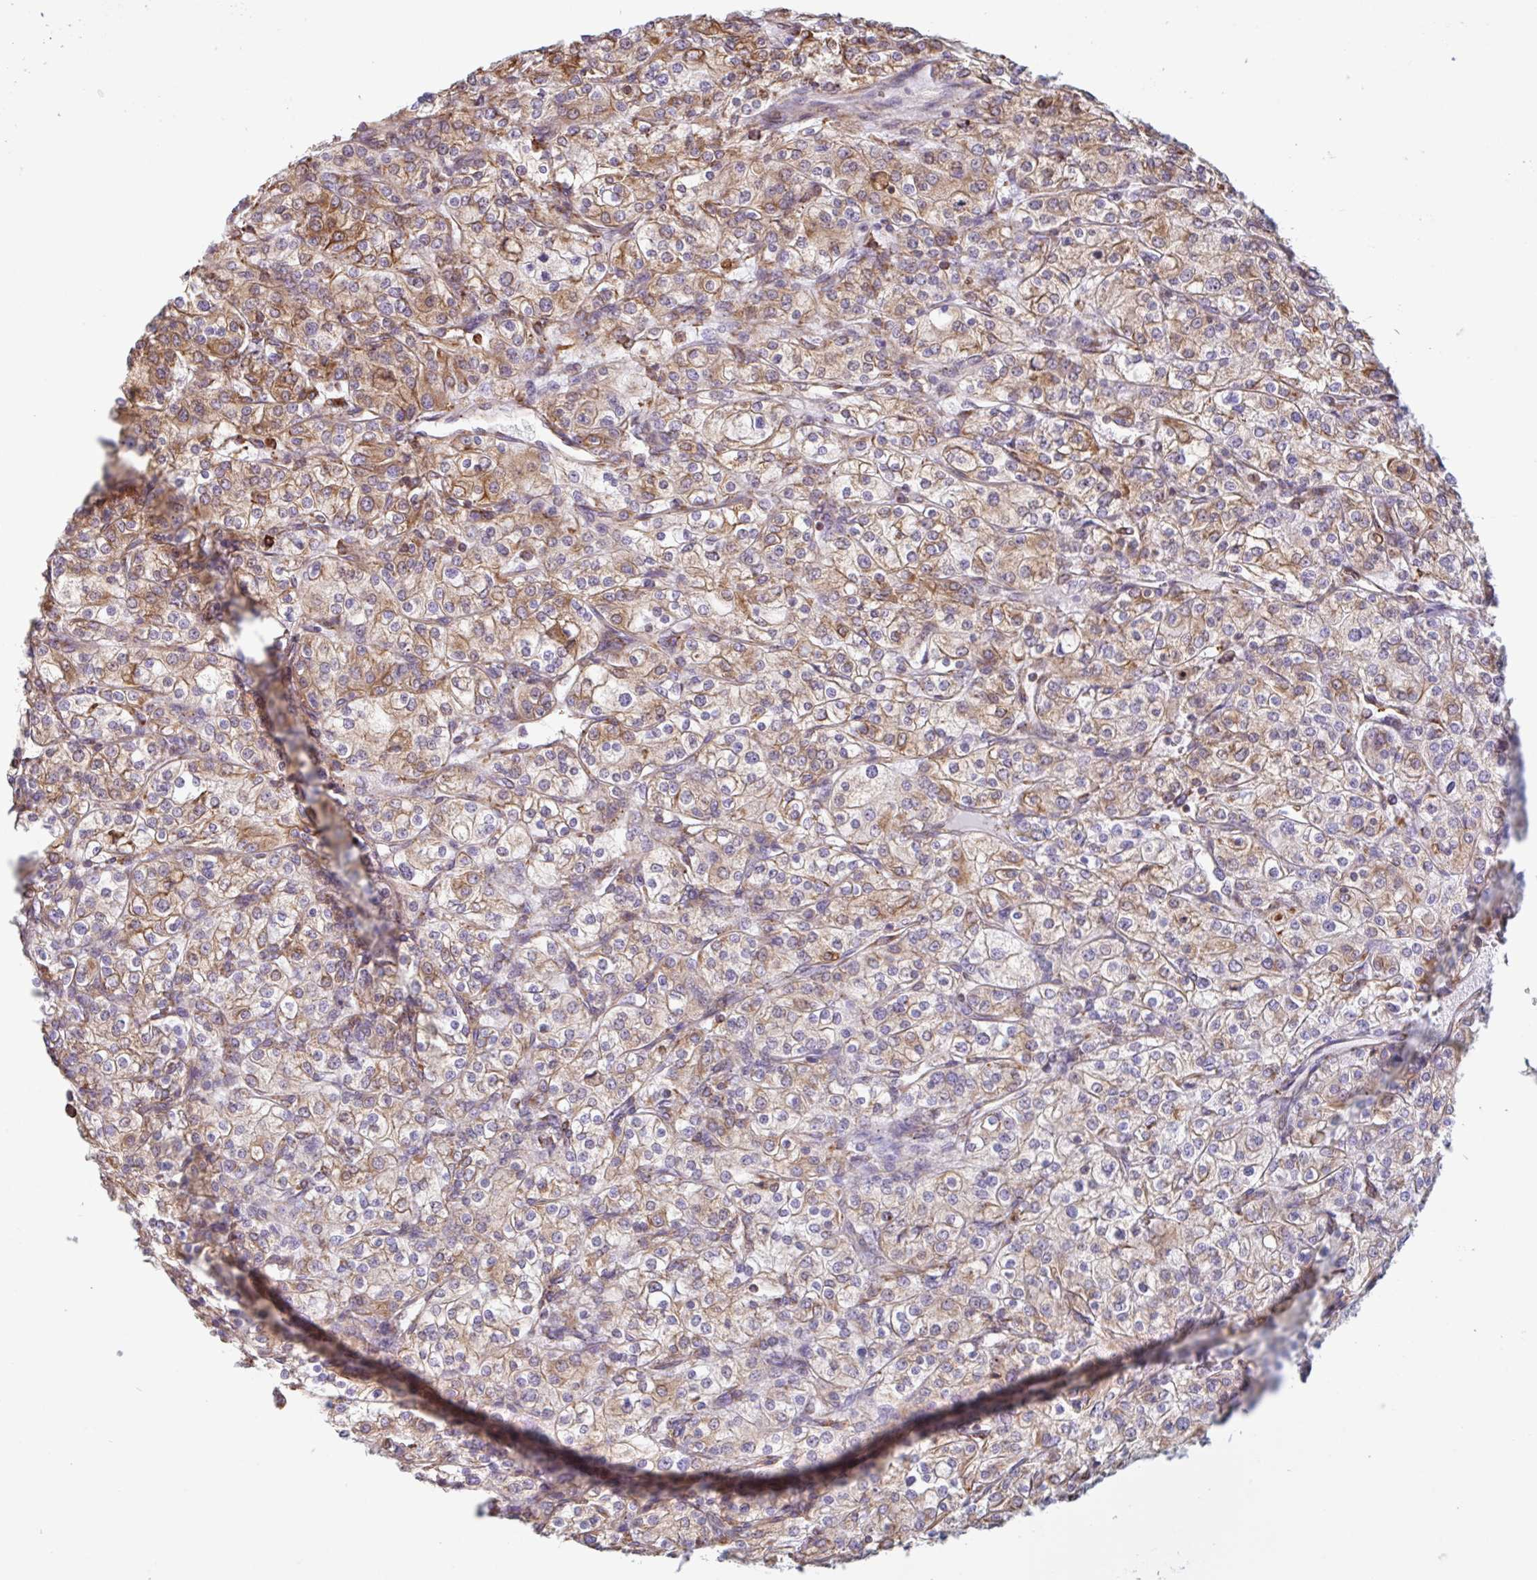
{"staining": {"intensity": "moderate", "quantity": "25%-75%", "location": "cytoplasmic/membranous"}, "tissue": "renal cancer", "cell_type": "Tumor cells", "image_type": "cancer", "snomed": [{"axis": "morphology", "description": "Adenocarcinoma, NOS"}, {"axis": "topography", "description": "Kidney"}], "caption": "High-magnification brightfield microscopy of renal cancer (adenocarcinoma) stained with DAB (3,3'-diaminobenzidine) (brown) and counterstained with hematoxylin (blue). tumor cells exhibit moderate cytoplasmic/membranous expression is identified in approximately25%-75% of cells.", "gene": "DOK4", "patient": {"sex": "male", "age": 80}}